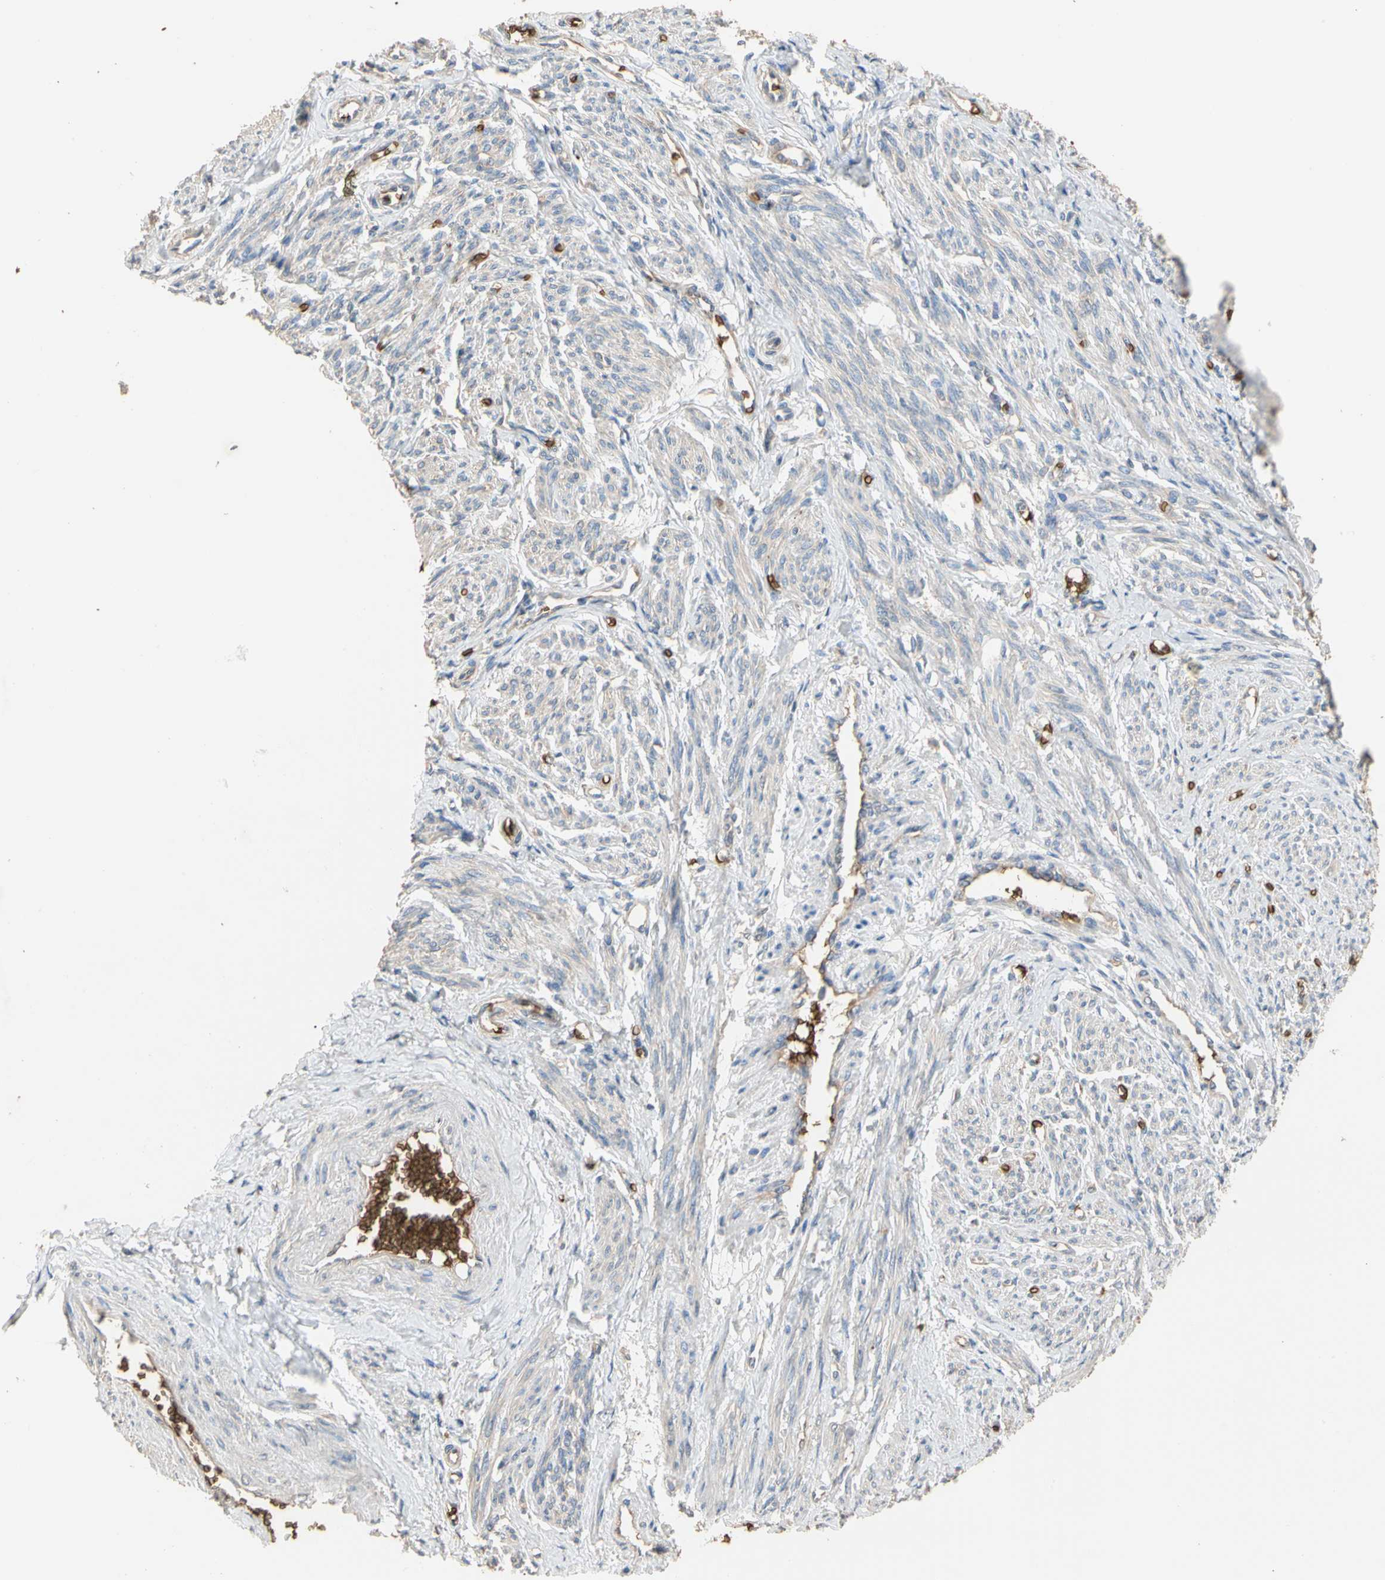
{"staining": {"intensity": "weak", "quantity": "<25%", "location": "cytoplasmic/membranous"}, "tissue": "smooth muscle", "cell_type": "Smooth muscle cells", "image_type": "normal", "snomed": [{"axis": "morphology", "description": "Normal tissue, NOS"}, {"axis": "topography", "description": "Smooth muscle"}], "caption": "Benign smooth muscle was stained to show a protein in brown. There is no significant positivity in smooth muscle cells. (DAB immunohistochemistry with hematoxylin counter stain).", "gene": "RIOK2", "patient": {"sex": "female", "age": 65}}